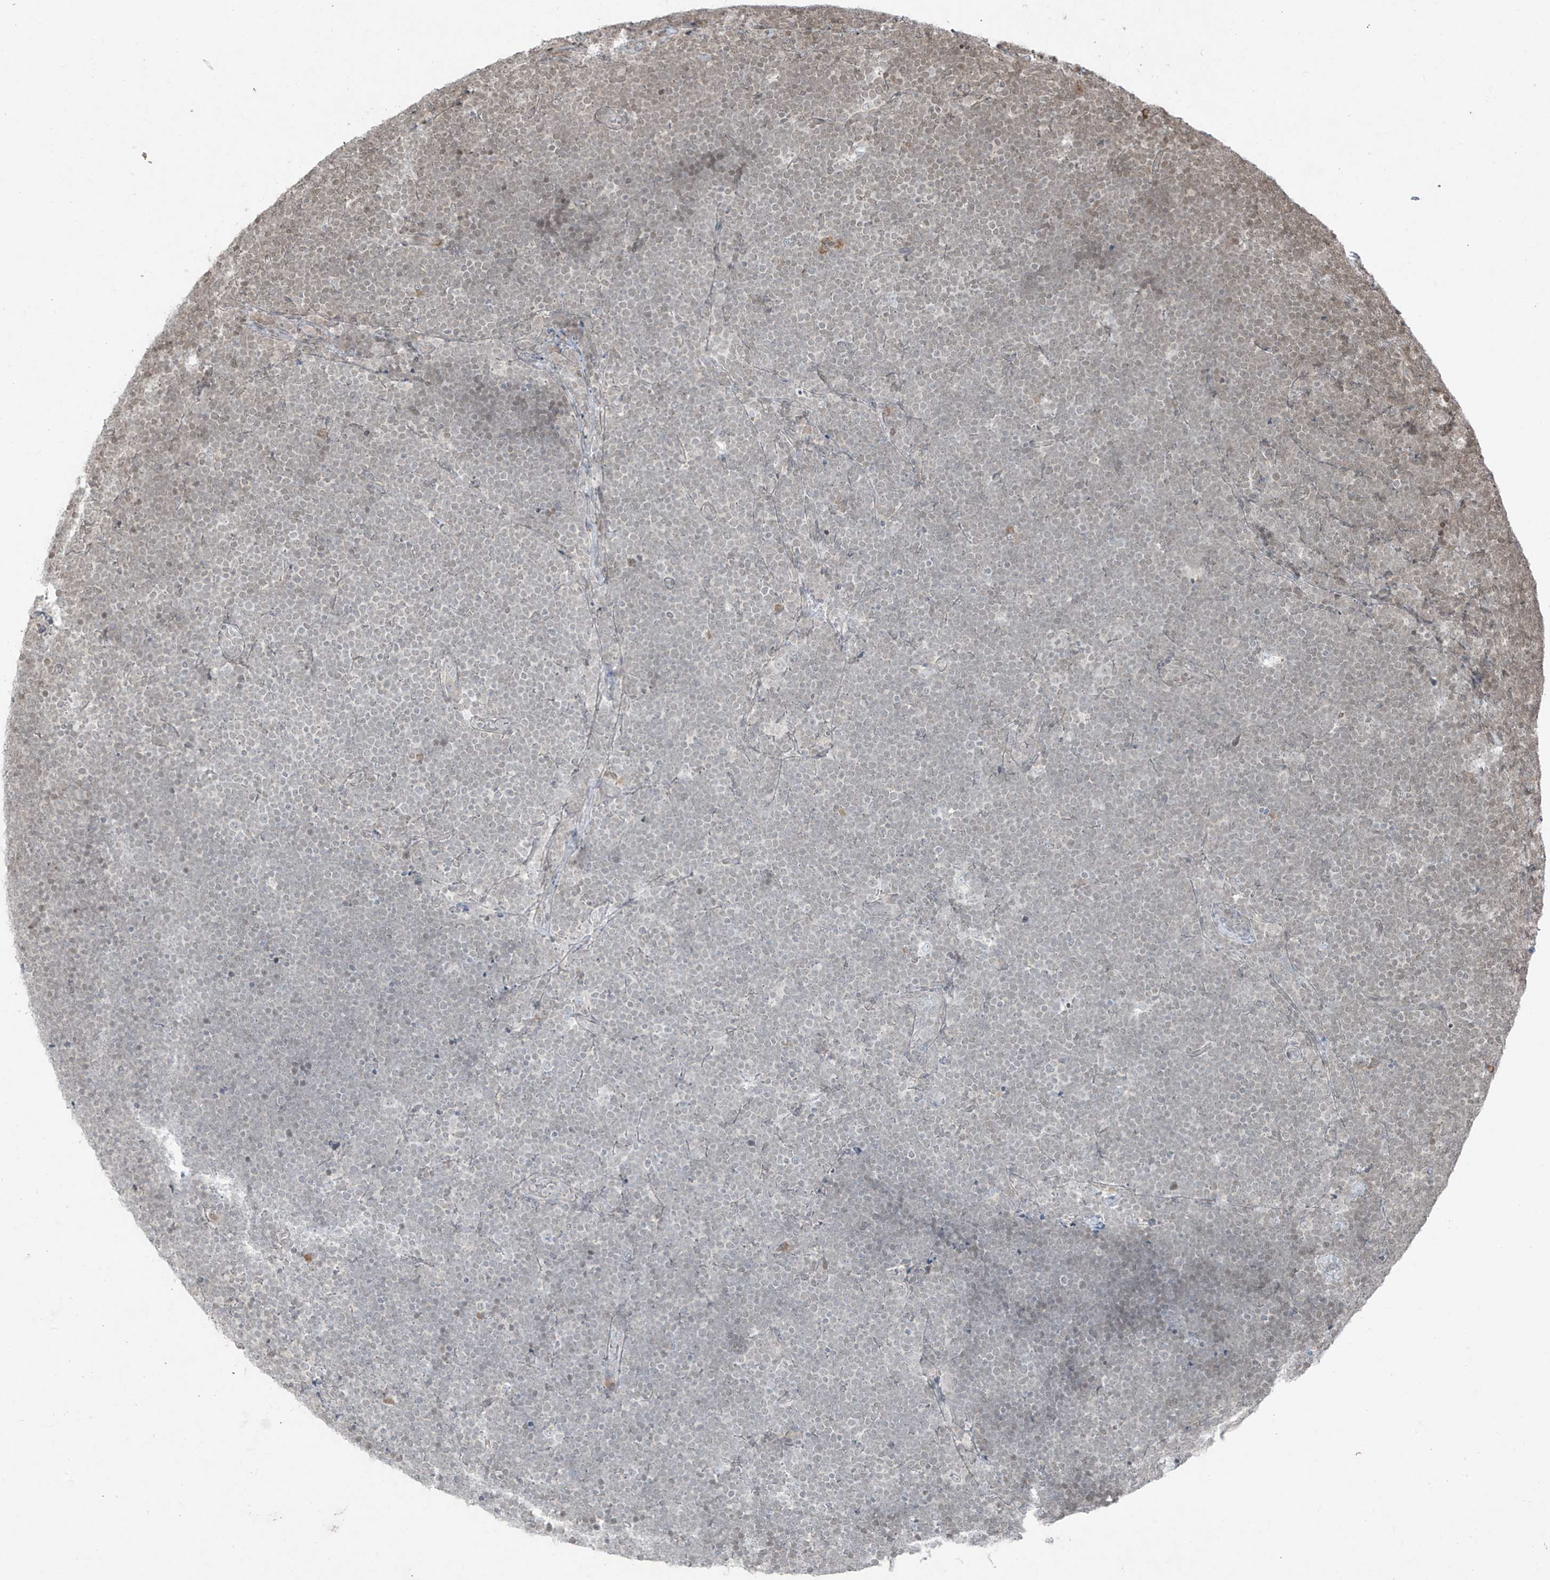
{"staining": {"intensity": "negative", "quantity": "none", "location": "none"}, "tissue": "lymphoma", "cell_type": "Tumor cells", "image_type": "cancer", "snomed": [{"axis": "morphology", "description": "Malignant lymphoma, non-Hodgkin's type, High grade"}, {"axis": "topography", "description": "Lymph node"}], "caption": "This image is of lymphoma stained with immunohistochemistry (IHC) to label a protein in brown with the nuclei are counter-stained blue. There is no positivity in tumor cells.", "gene": "TTC22", "patient": {"sex": "male", "age": 13}}